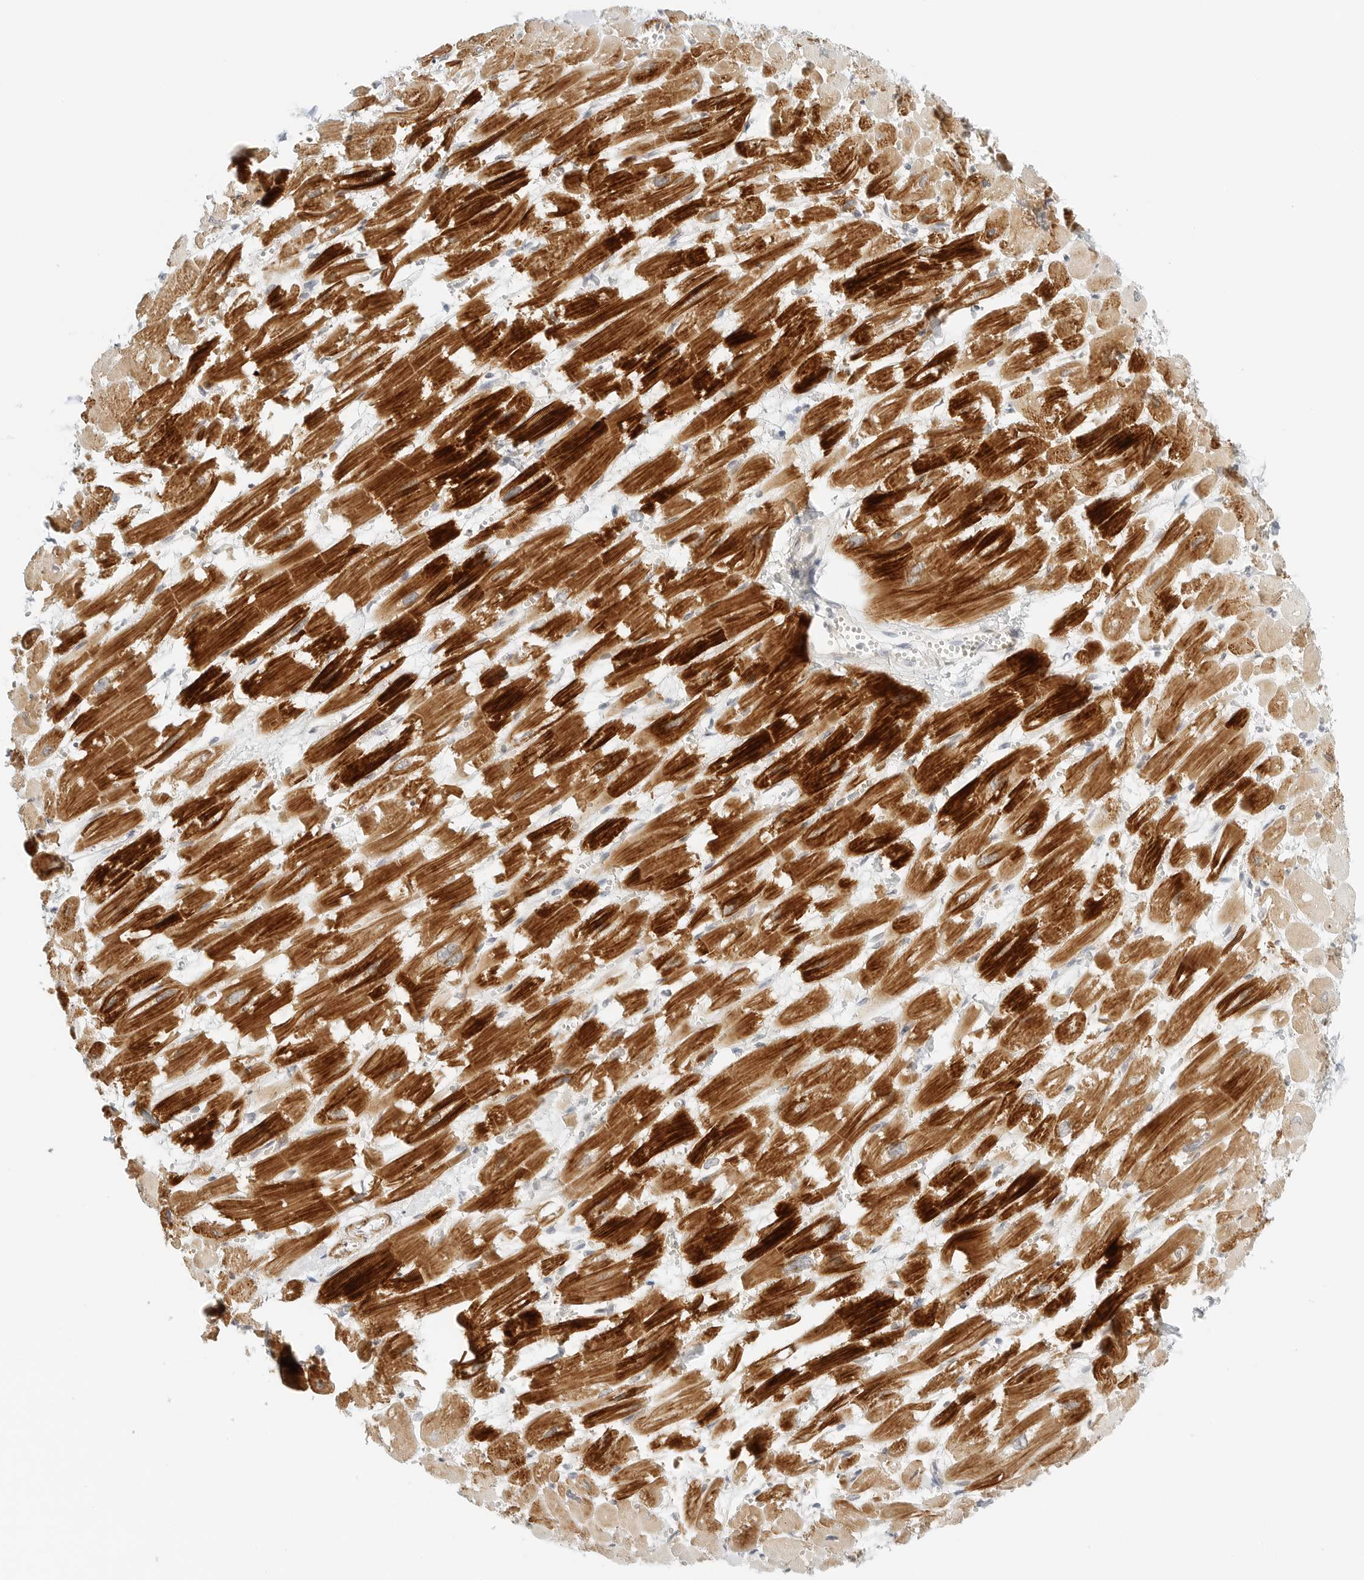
{"staining": {"intensity": "strong", "quantity": "25%-75%", "location": "cytoplasmic/membranous"}, "tissue": "heart muscle", "cell_type": "Cardiomyocytes", "image_type": "normal", "snomed": [{"axis": "morphology", "description": "Normal tissue, NOS"}, {"axis": "topography", "description": "Heart"}], "caption": "Protein positivity by immunohistochemistry (IHC) reveals strong cytoplasmic/membranous expression in approximately 25%-75% of cardiomyocytes in unremarkable heart muscle.", "gene": "IQCC", "patient": {"sex": "male", "age": 54}}